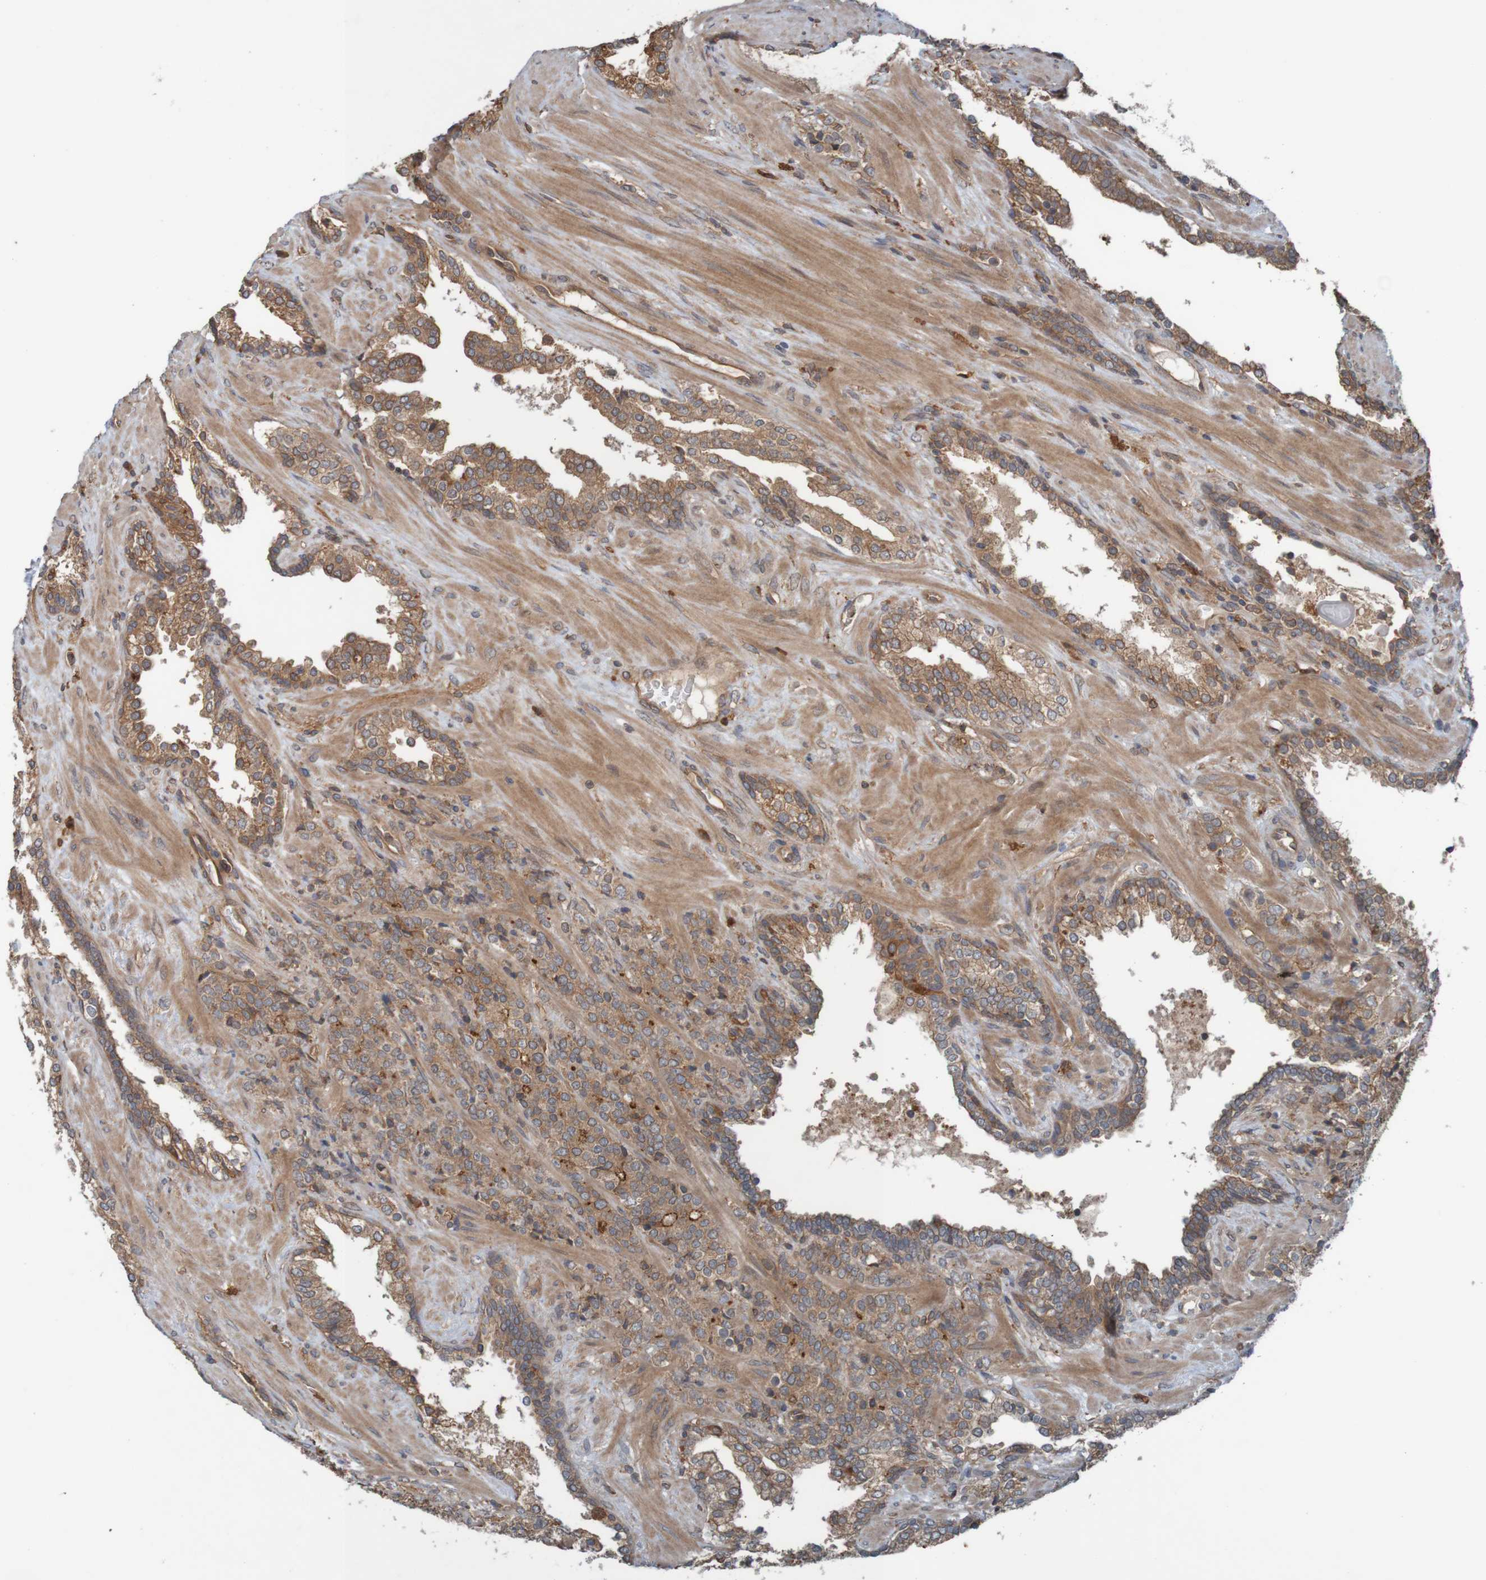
{"staining": {"intensity": "moderate", "quantity": ">75%", "location": "cytoplasmic/membranous"}, "tissue": "prostate cancer", "cell_type": "Tumor cells", "image_type": "cancer", "snomed": [{"axis": "morphology", "description": "Adenocarcinoma, High grade"}, {"axis": "topography", "description": "Prostate"}], "caption": "The histopathology image reveals staining of prostate adenocarcinoma (high-grade), revealing moderate cytoplasmic/membranous protein staining (brown color) within tumor cells. Using DAB (3,3'-diaminobenzidine) (brown) and hematoxylin (blue) stains, captured at high magnification using brightfield microscopy.", "gene": "ARHGEF11", "patient": {"sex": "male", "age": 71}}